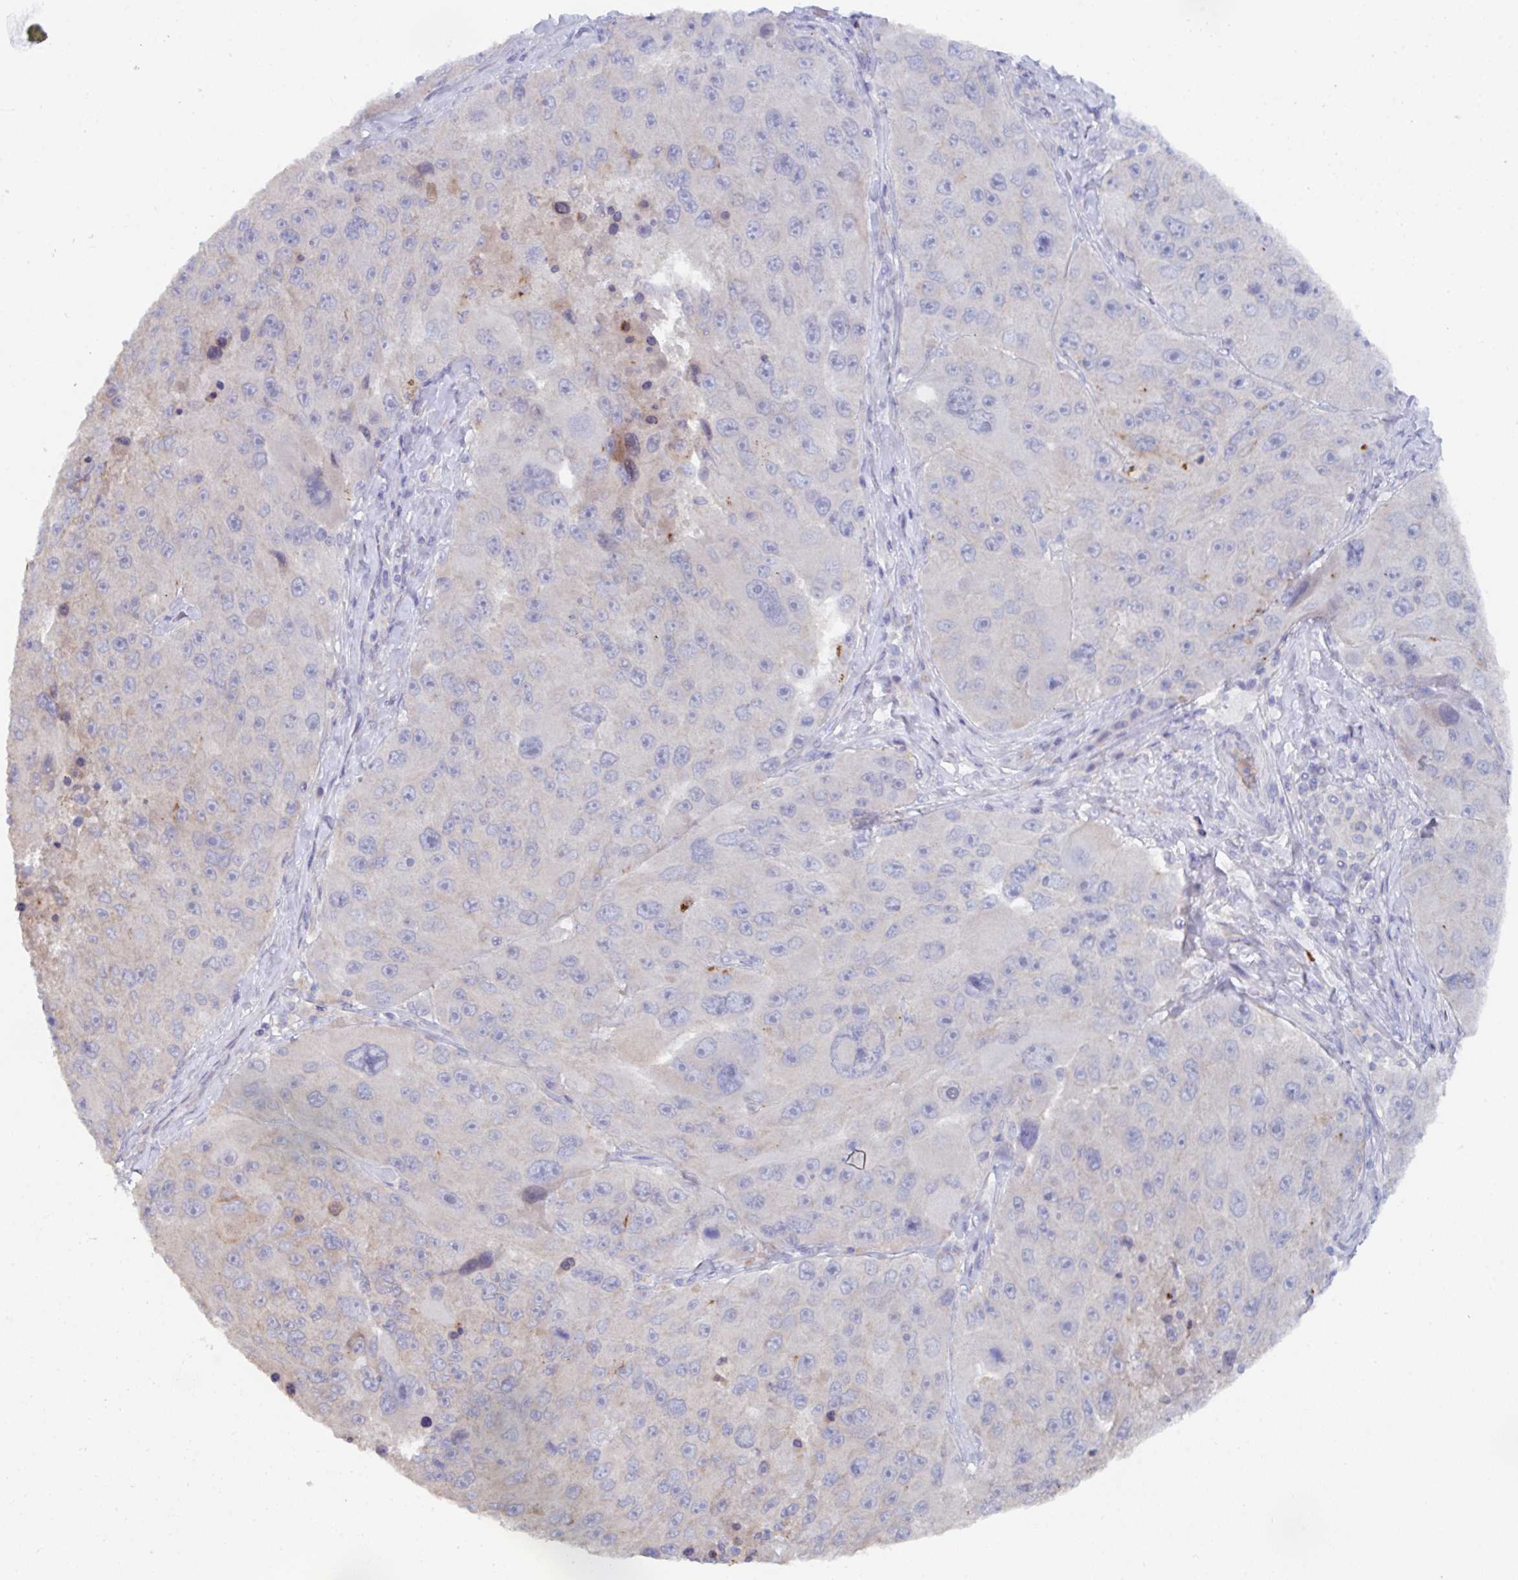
{"staining": {"intensity": "negative", "quantity": "none", "location": "none"}, "tissue": "melanoma", "cell_type": "Tumor cells", "image_type": "cancer", "snomed": [{"axis": "morphology", "description": "Malignant melanoma, Metastatic site"}, {"axis": "topography", "description": "Lymph node"}], "caption": "Malignant melanoma (metastatic site) was stained to show a protein in brown. There is no significant staining in tumor cells.", "gene": "KCNK5", "patient": {"sex": "male", "age": 62}}